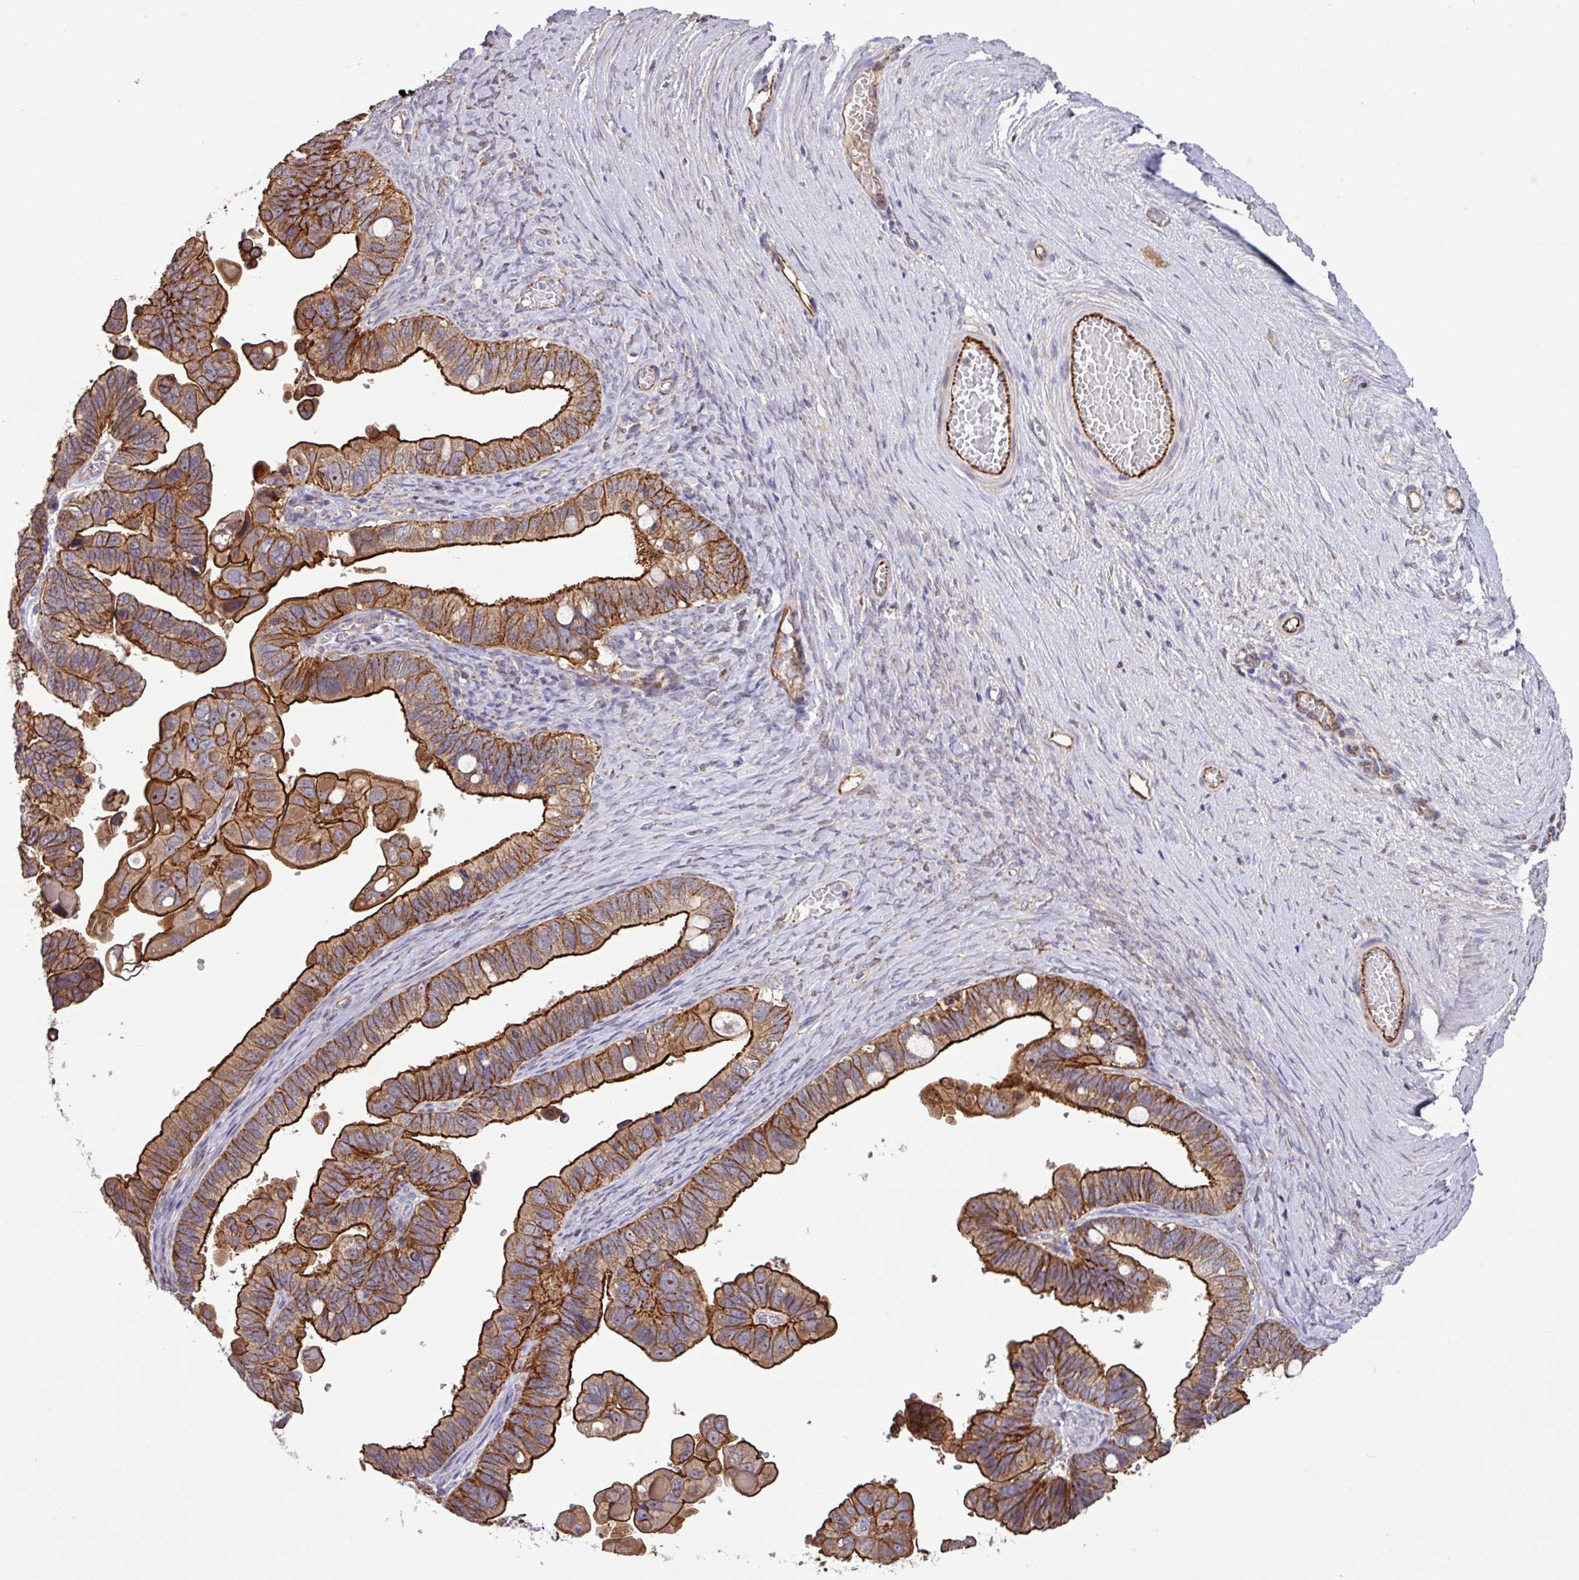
{"staining": {"intensity": "strong", "quantity": ">75%", "location": "cytoplasmic/membranous"}, "tissue": "ovarian cancer", "cell_type": "Tumor cells", "image_type": "cancer", "snomed": [{"axis": "morphology", "description": "Cystadenocarcinoma, serous, NOS"}, {"axis": "topography", "description": "Ovary"}], "caption": "Immunohistochemistry (IHC) image of neoplastic tissue: human ovarian cancer (serous cystadenocarcinoma) stained using immunohistochemistry reveals high levels of strong protein expression localized specifically in the cytoplasmic/membranous of tumor cells, appearing as a cytoplasmic/membranous brown color.", "gene": "LRRC53", "patient": {"sex": "female", "age": 56}}